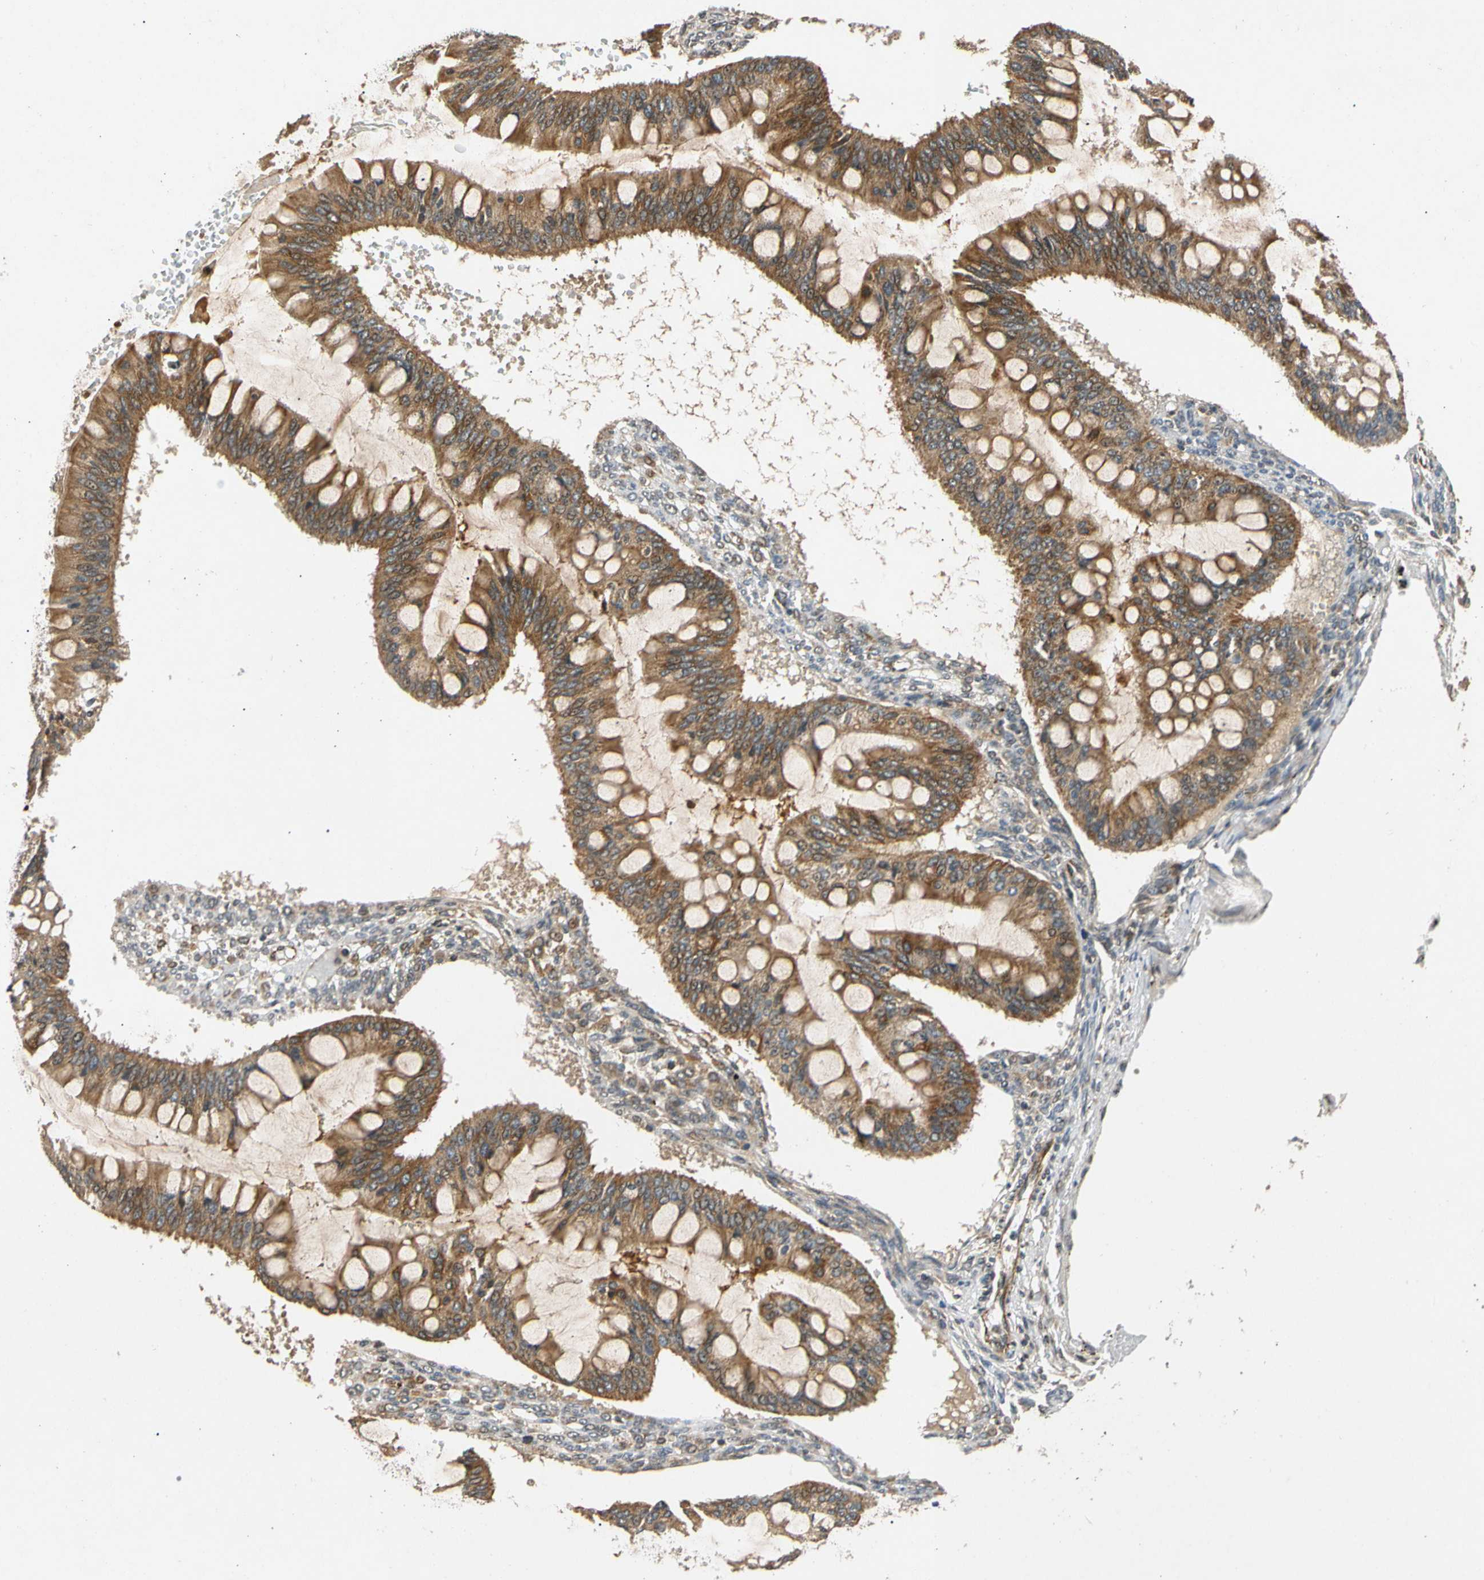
{"staining": {"intensity": "strong", "quantity": ">75%", "location": "cytoplasmic/membranous"}, "tissue": "ovarian cancer", "cell_type": "Tumor cells", "image_type": "cancer", "snomed": [{"axis": "morphology", "description": "Cystadenocarcinoma, mucinous, NOS"}, {"axis": "topography", "description": "Ovary"}], "caption": "Ovarian mucinous cystadenocarcinoma stained with a protein marker reveals strong staining in tumor cells.", "gene": "MRPS22", "patient": {"sex": "female", "age": 73}}